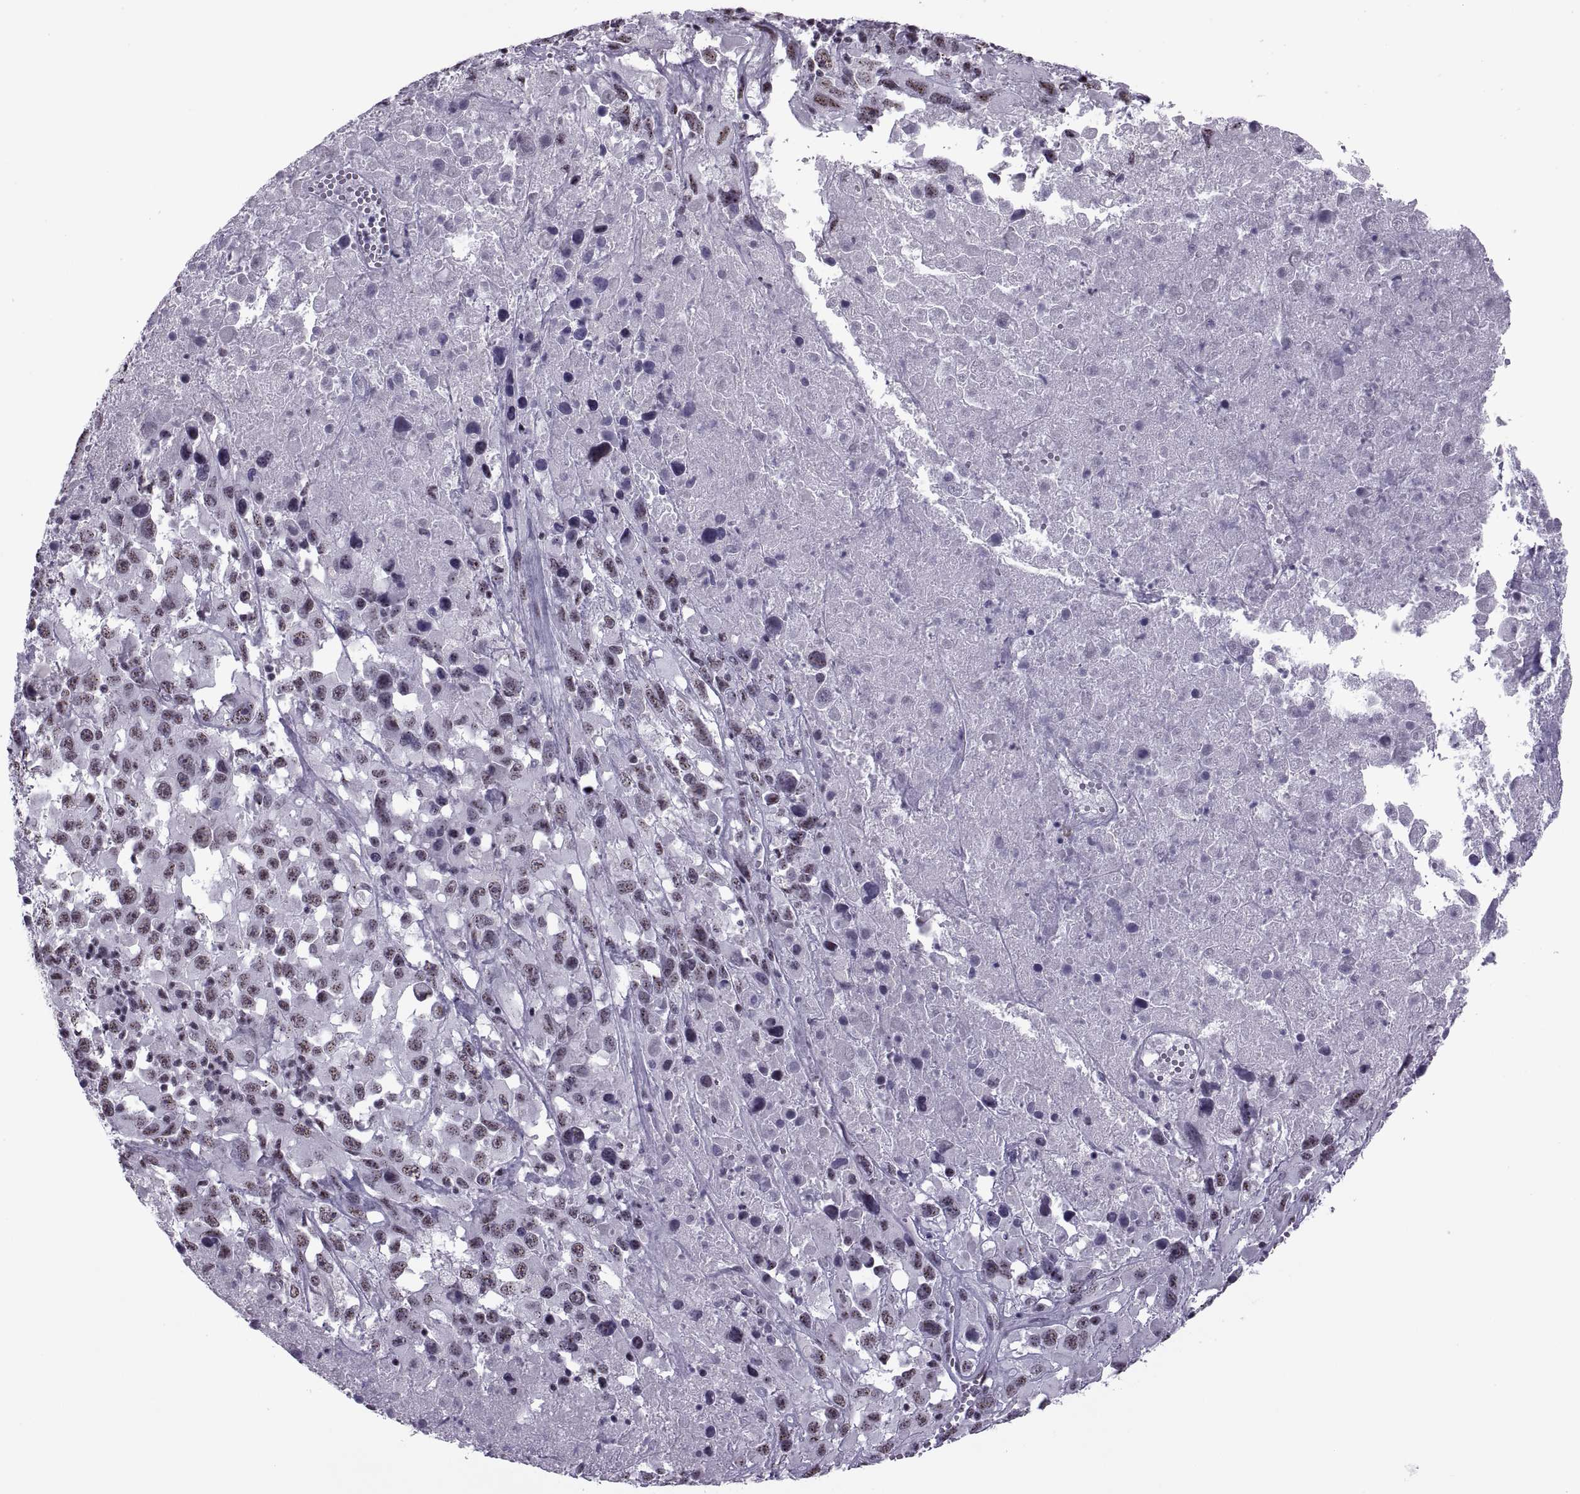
{"staining": {"intensity": "weak", "quantity": ">75%", "location": "nuclear"}, "tissue": "melanoma", "cell_type": "Tumor cells", "image_type": "cancer", "snomed": [{"axis": "morphology", "description": "Malignant melanoma, Metastatic site"}, {"axis": "topography", "description": "Lymph node"}], "caption": "A micrograph of melanoma stained for a protein displays weak nuclear brown staining in tumor cells.", "gene": "MAGEA4", "patient": {"sex": "male", "age": 50}}